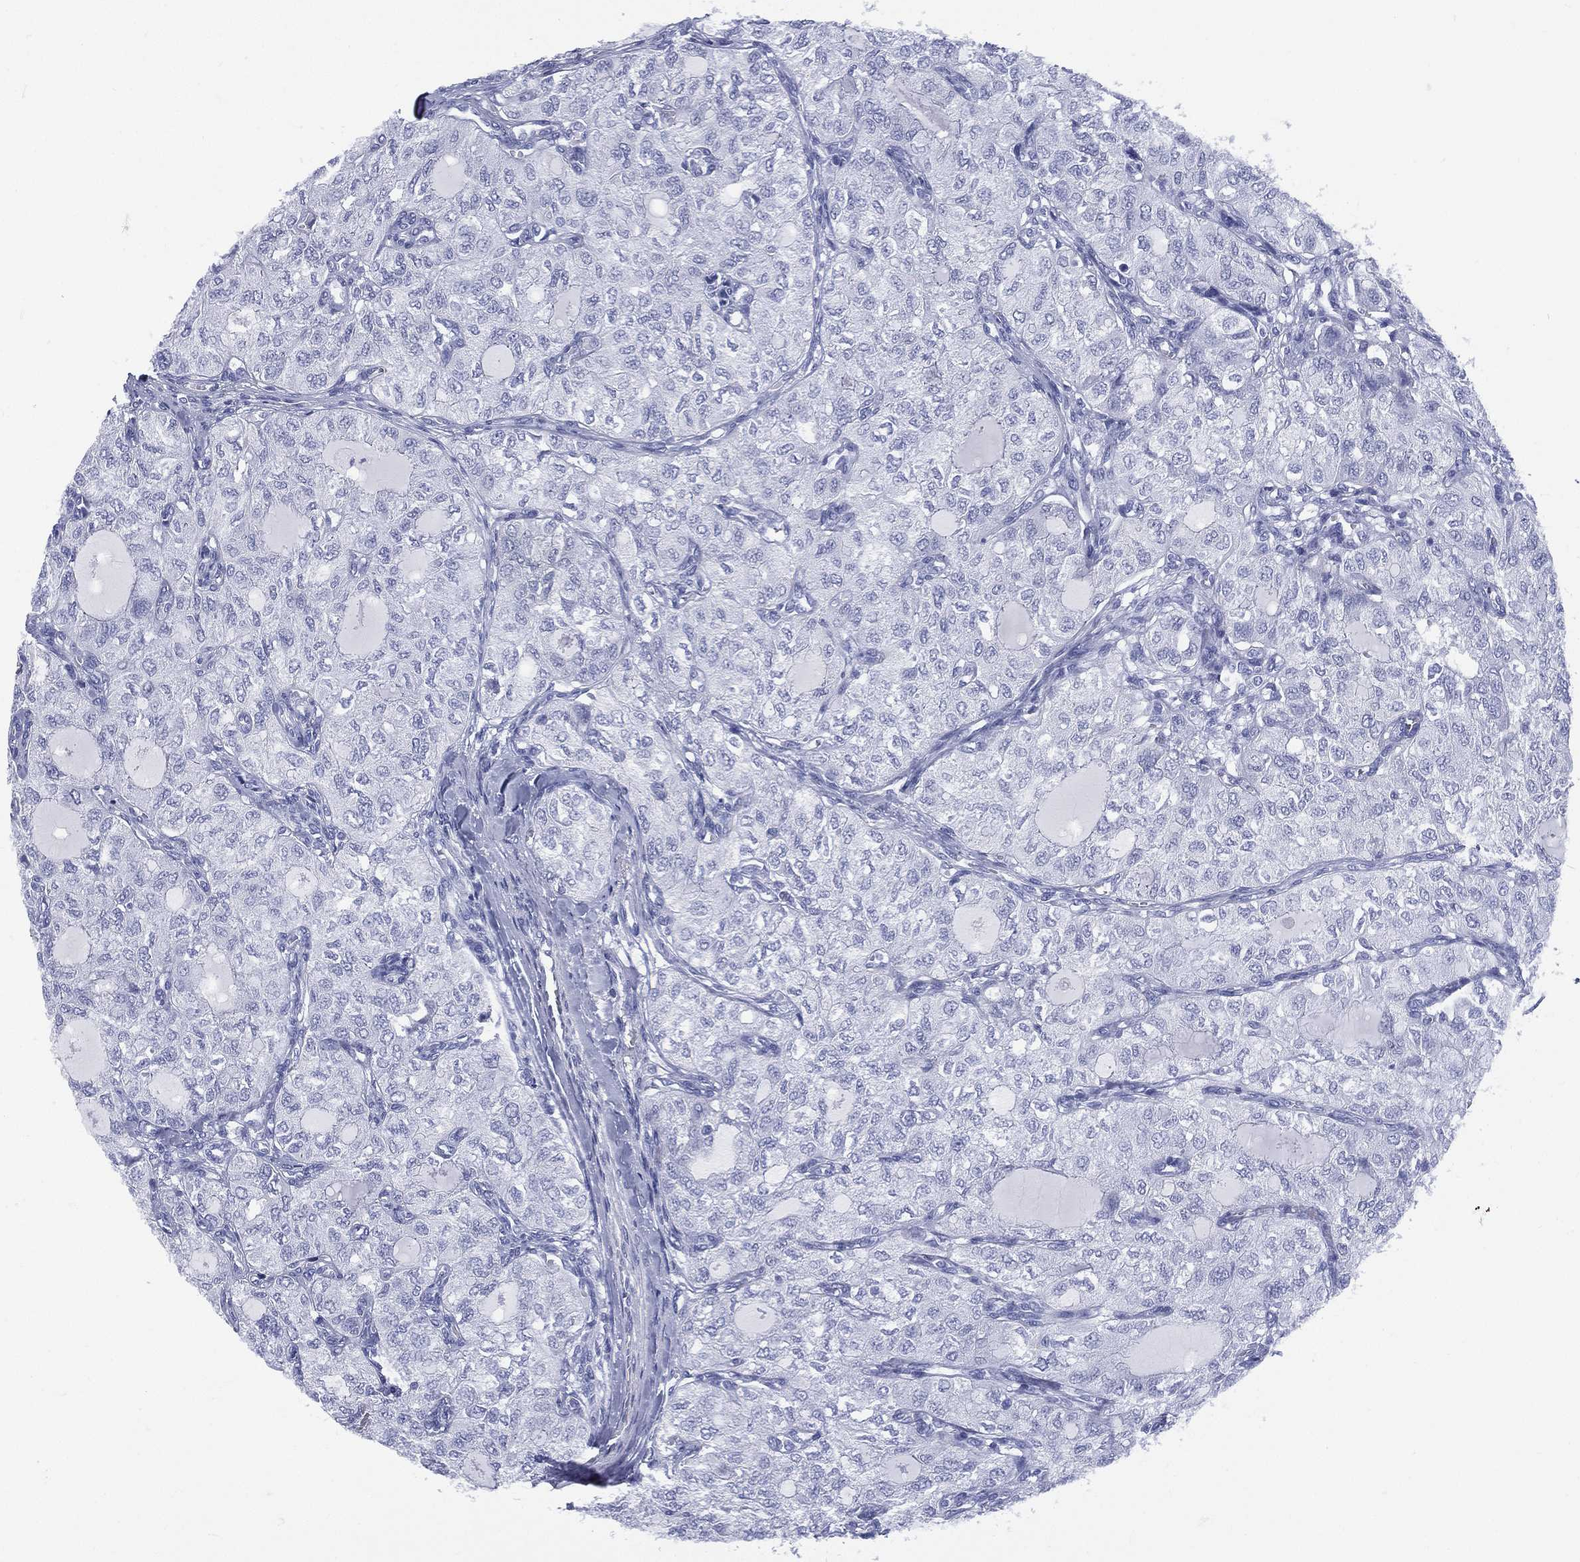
{"staining": {"intensity": "negative", "quantity": "none", "location": "none"}, "tissue": "thyroid cancer", "cell_type": "Tumor cells", "image_type": "cancer", "snomed": [{"axis": "morphology", "description": "Follicular adenoma carcinoma, NOS"}, {"axis": "topography", "description": "Thyroid gland"}], "caption": "This is an immunohistochemistry image of human thyroid follicular adenoma carcinoma. There is no staining in tumor cells.", "gene": "ETNPPL", "patient": {"sex": "male", "age": 75}}